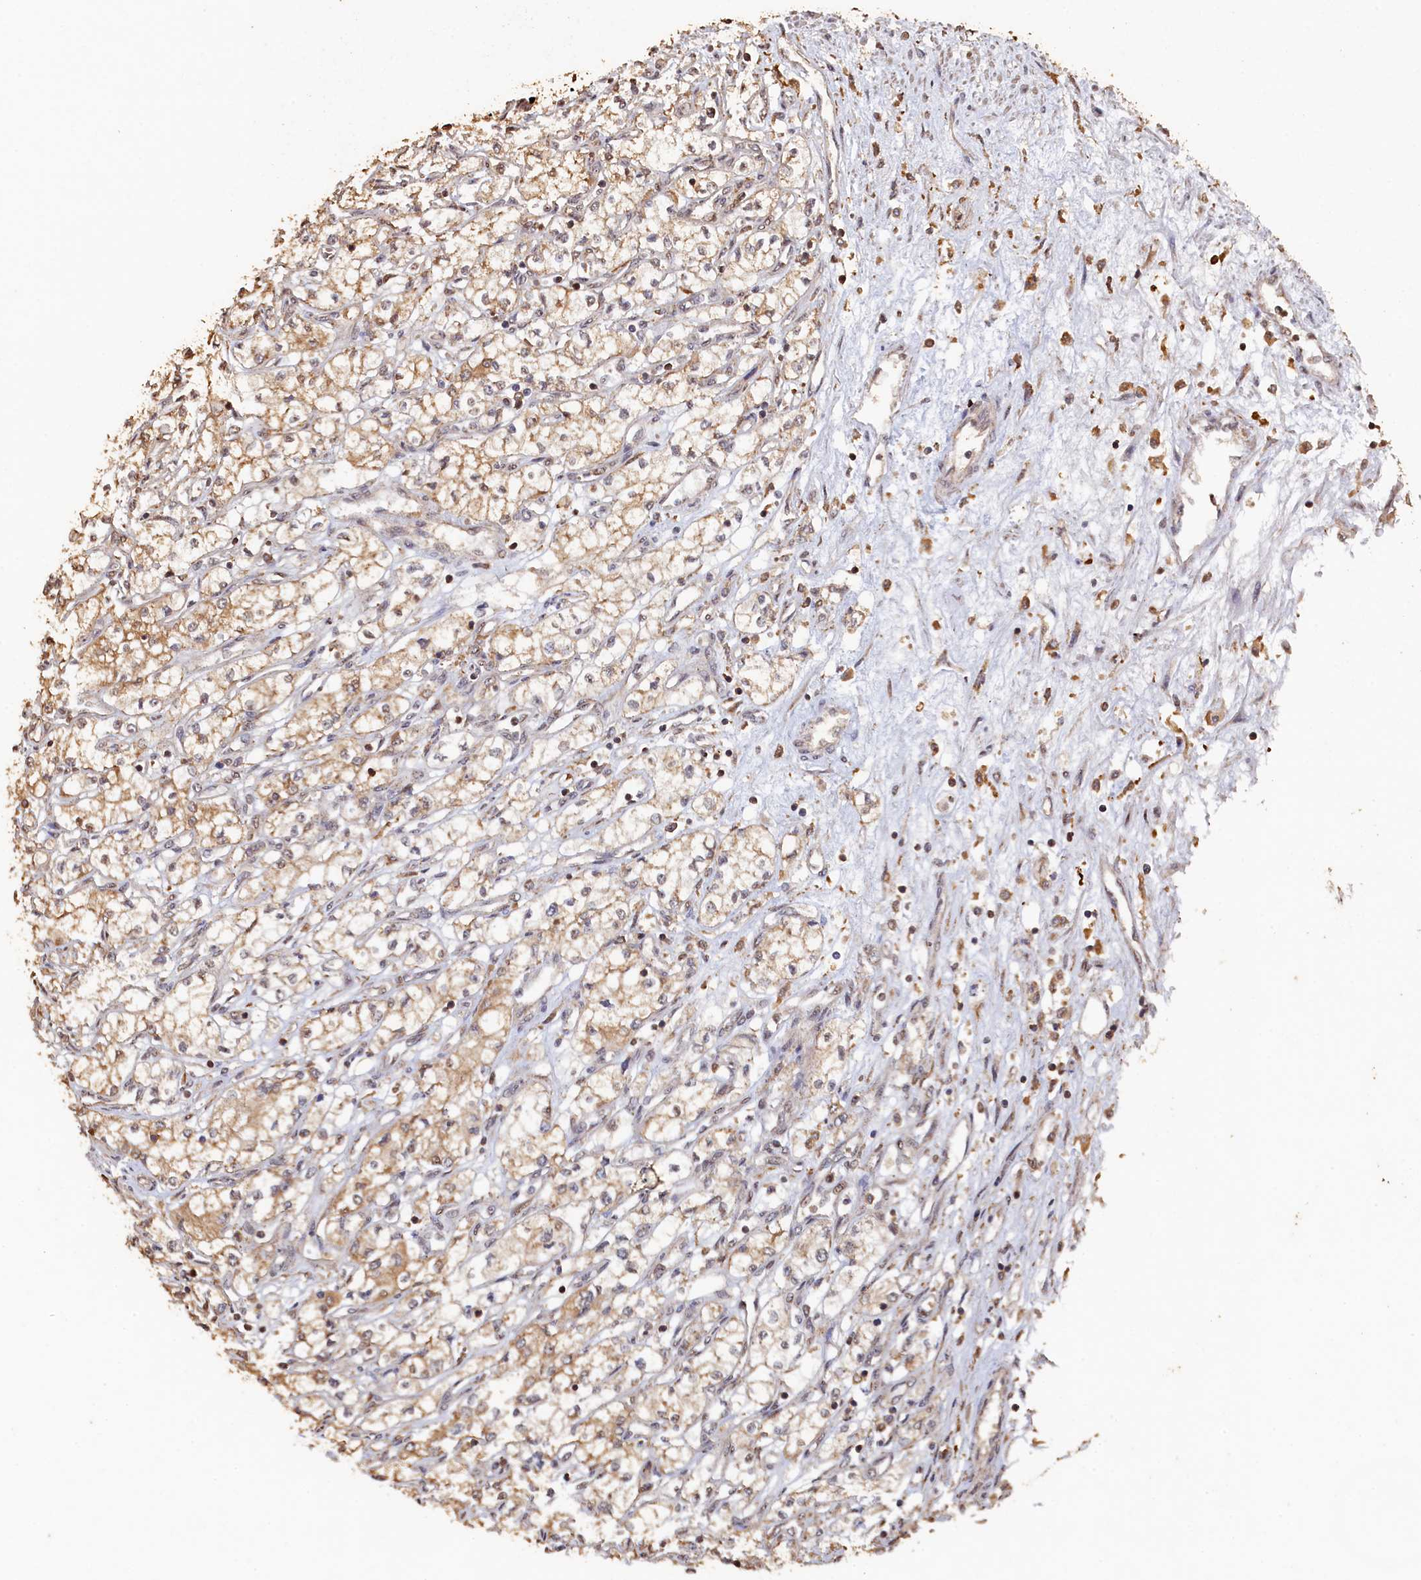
{"staining": {"intensity": "weak", "quantity": ">75%", "location": "cytoplasmic/membranous"}, "tissue": "renal cancer", "cell_type": "Tumor cells", "image_type": "cancer", "snomed": [{"axis": "morphology", "description": "Adenocarcinoma, NOS"}, {"axis": "topography", "description": "Kidney"}], "caption": "Renal adenocarcinoma was stained to show a protein in brown. There is low levels of weak cytoplasmic/membranous positivity in approximately >75% of tumor cells. The staining was performed using DAB (3,3'-diaminobenzidine), with brown indicating positive protein expression. Nuclei are stained blue with hematoxylin.", "gene": "PIGN", "patient": {"sex": "male", "age": 59}}